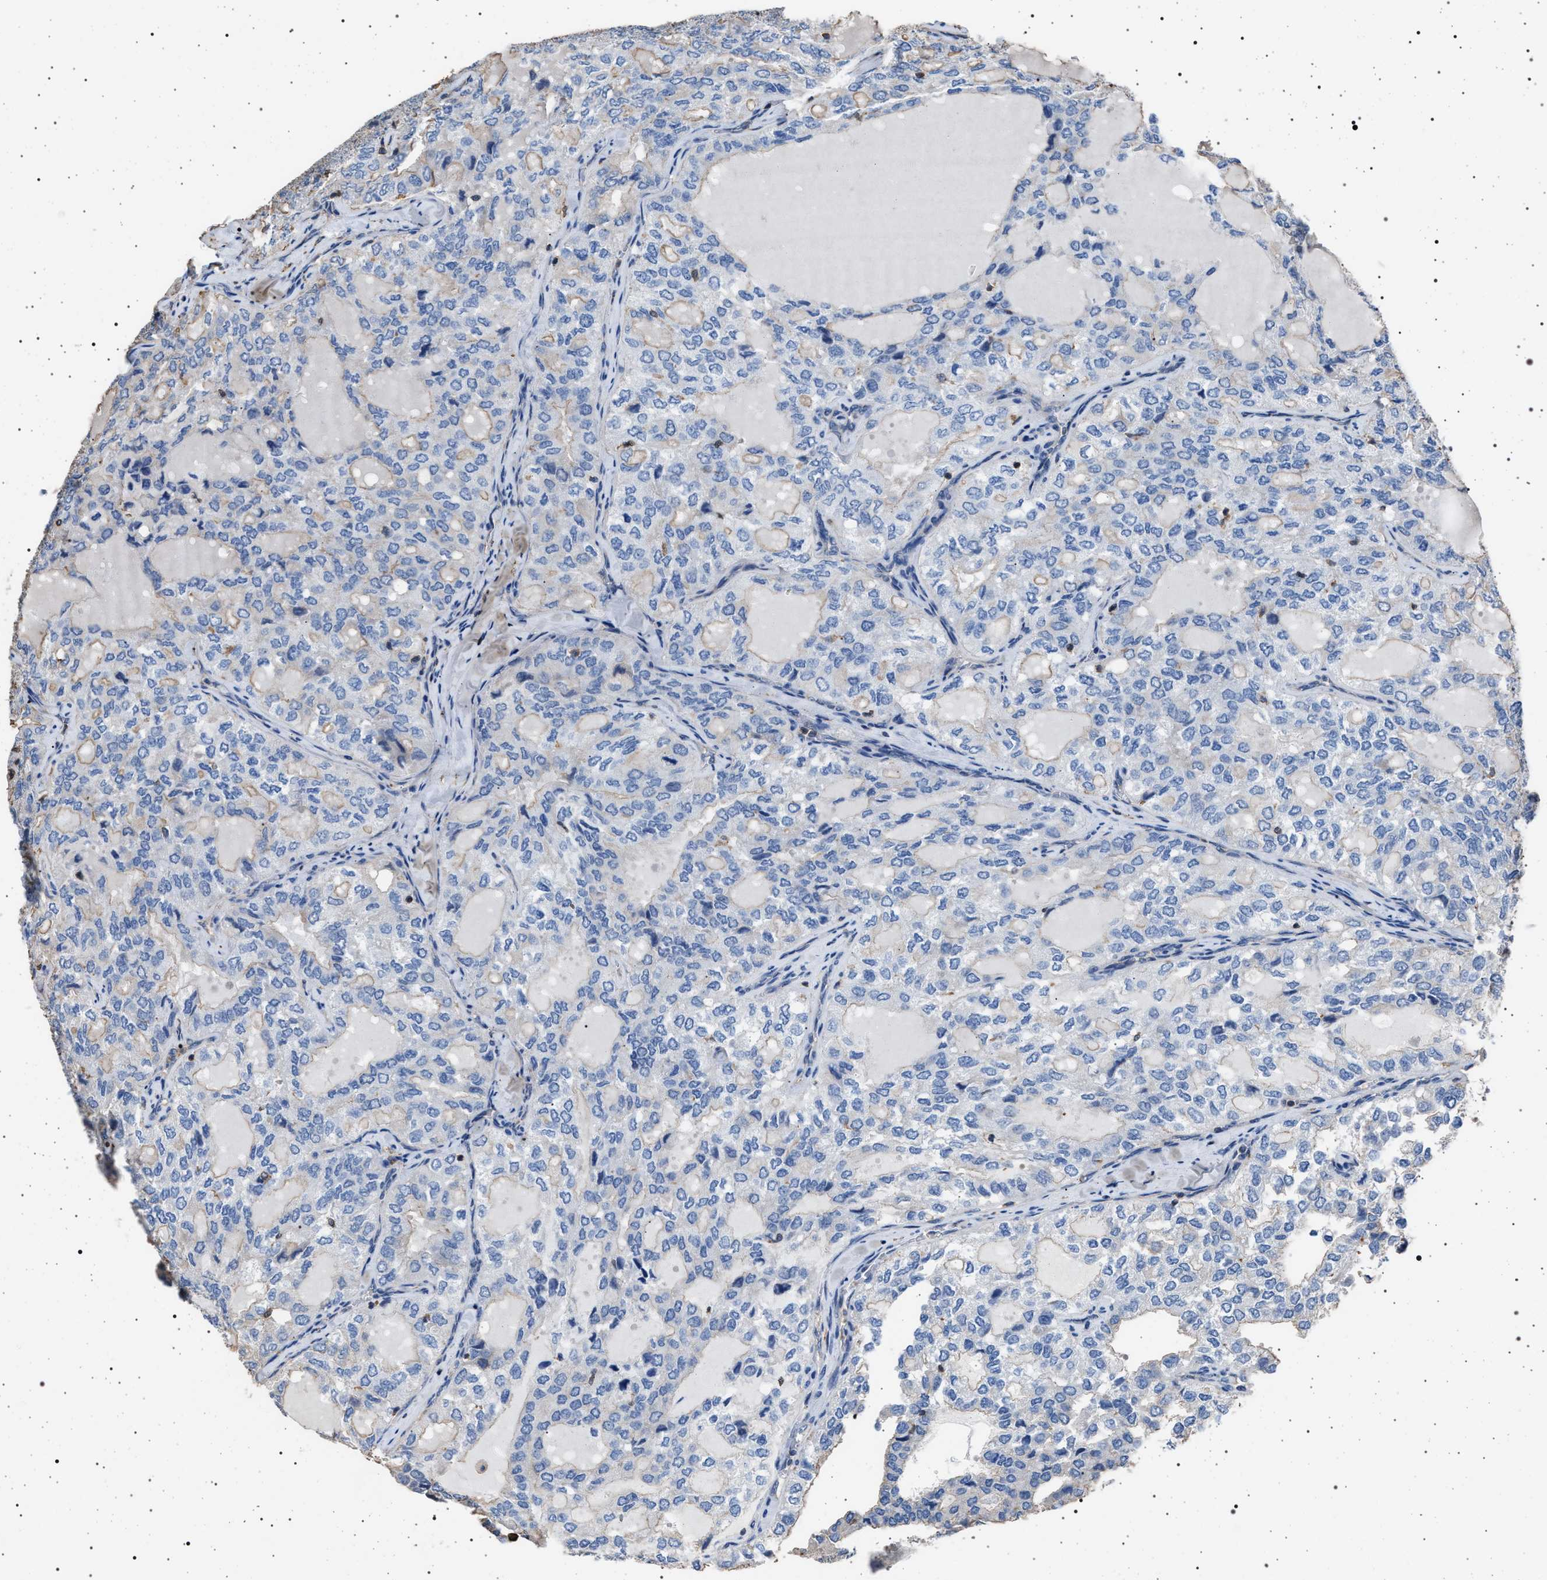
{"staining": {"intensity": "negative", "quantity": "none", "location": "none"}, "tissue": "thyroid cancer", "cell_type": "Tumor cells", "image_type": "cancer", "snomed": [{"axis": "morphology", "description": "Follicular adenoma carcinoma, NOS"}, {"axis": "topography", "description": "Thyroid gland"}], "caption": "This is an immunohistochemistry micrograph of thyroid cancer (follicular adenoma carcinoma). There is no positivity in tumor cells.", "gene": "SMAP2", "patient": {"sex": "male", "age": 75}}